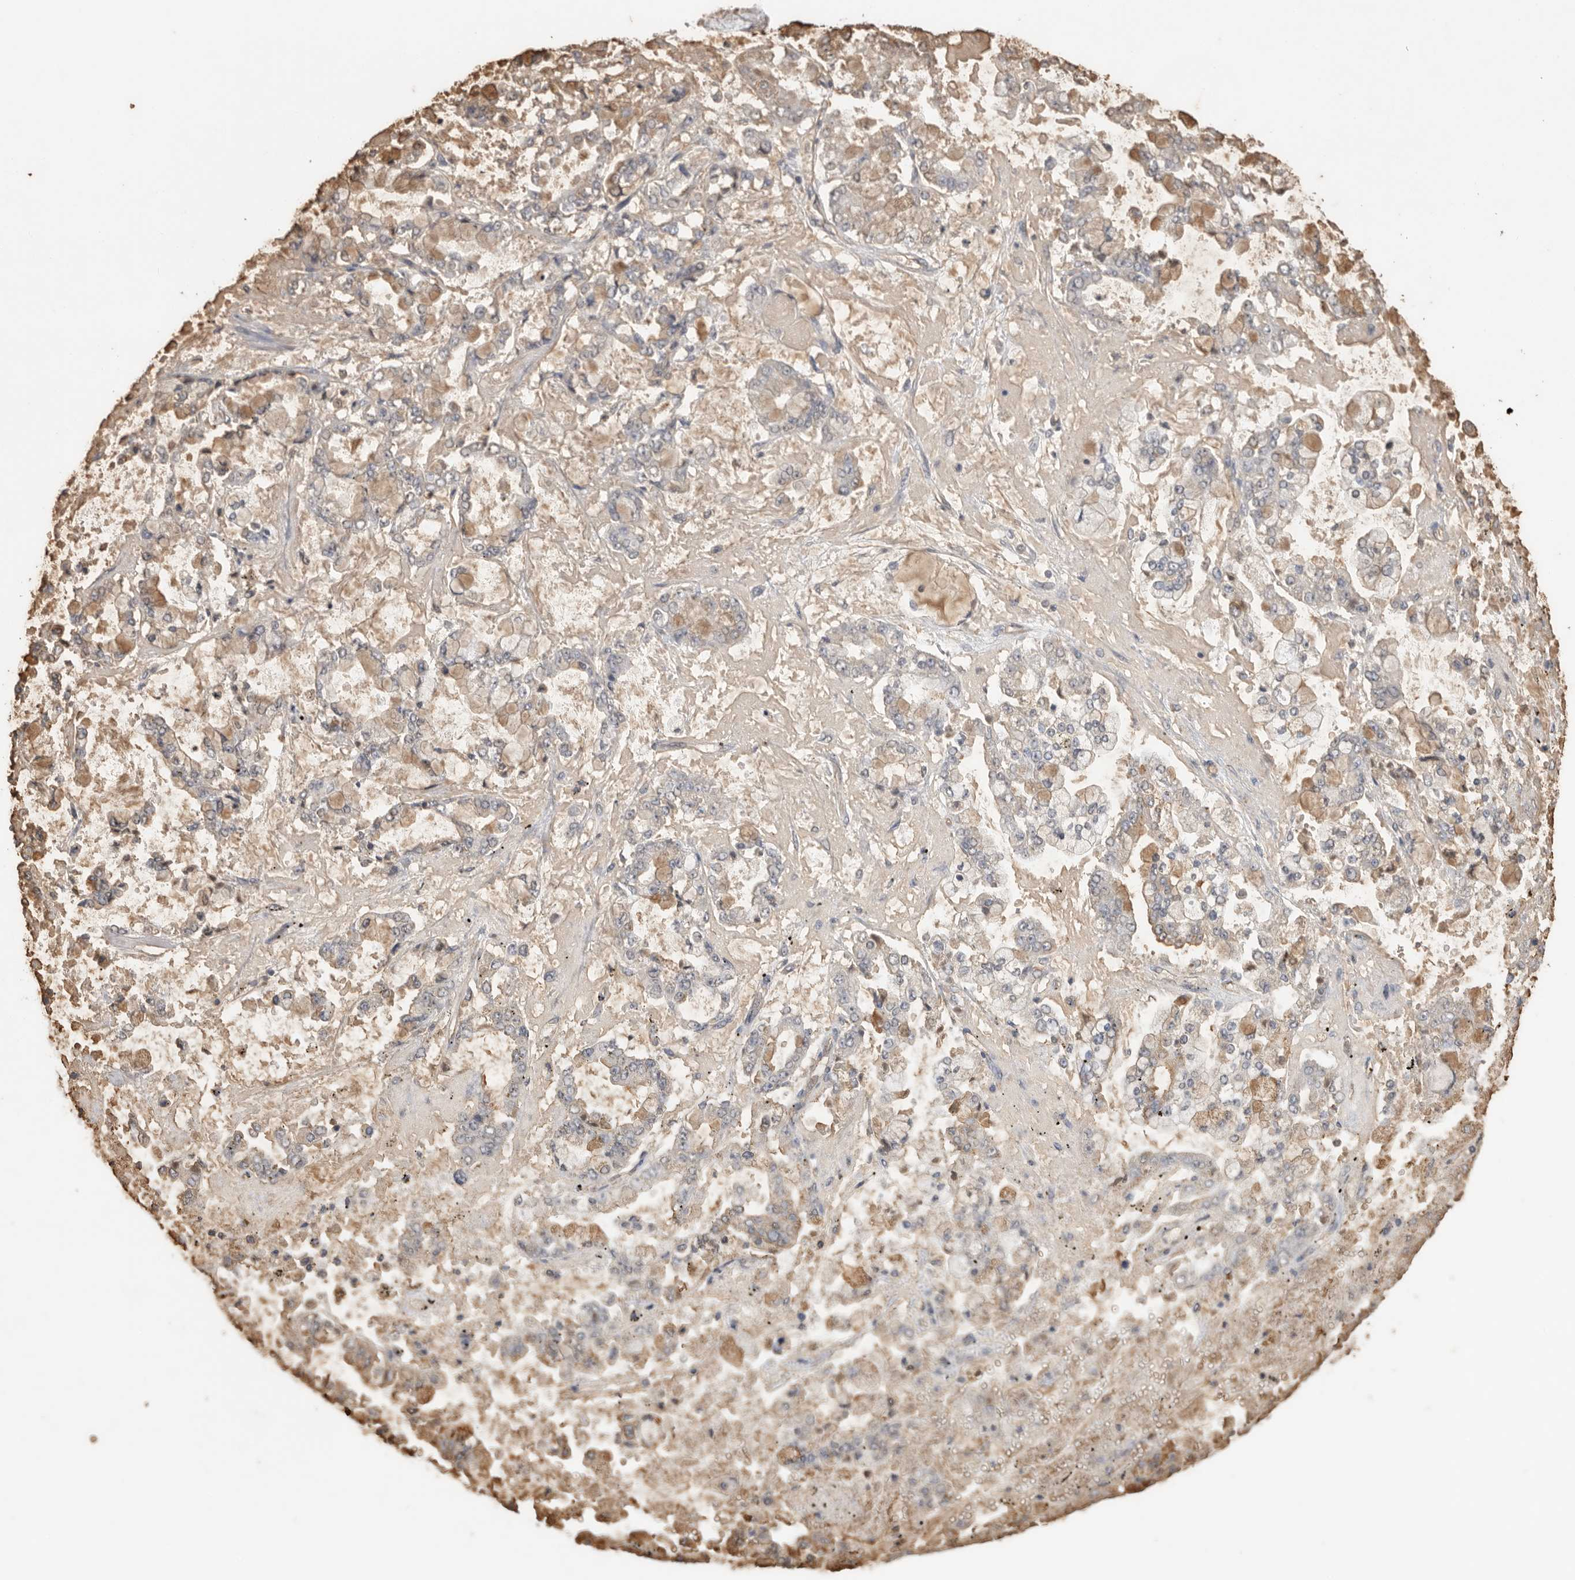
{"staining": {"intensity": "negative", "quantity": "none", "location": "none"}, "tissue": "stomach cancer", "cell_type": "Tumor cells", "image_type": "cancer", "snomed": [{"axis": "morphology", "description": "Adenocarcinoma, NOS"}, {"axis": "topography", "description": "Stomach"}], "caption": "This is a histopathology image of IHC staining of stomach cancer, which shows no positivity in tumor cells. (DAB IHC with hematoxylin counter stain).", "gene": "IL27", "patient": {"sex": "male", "age": 76}}